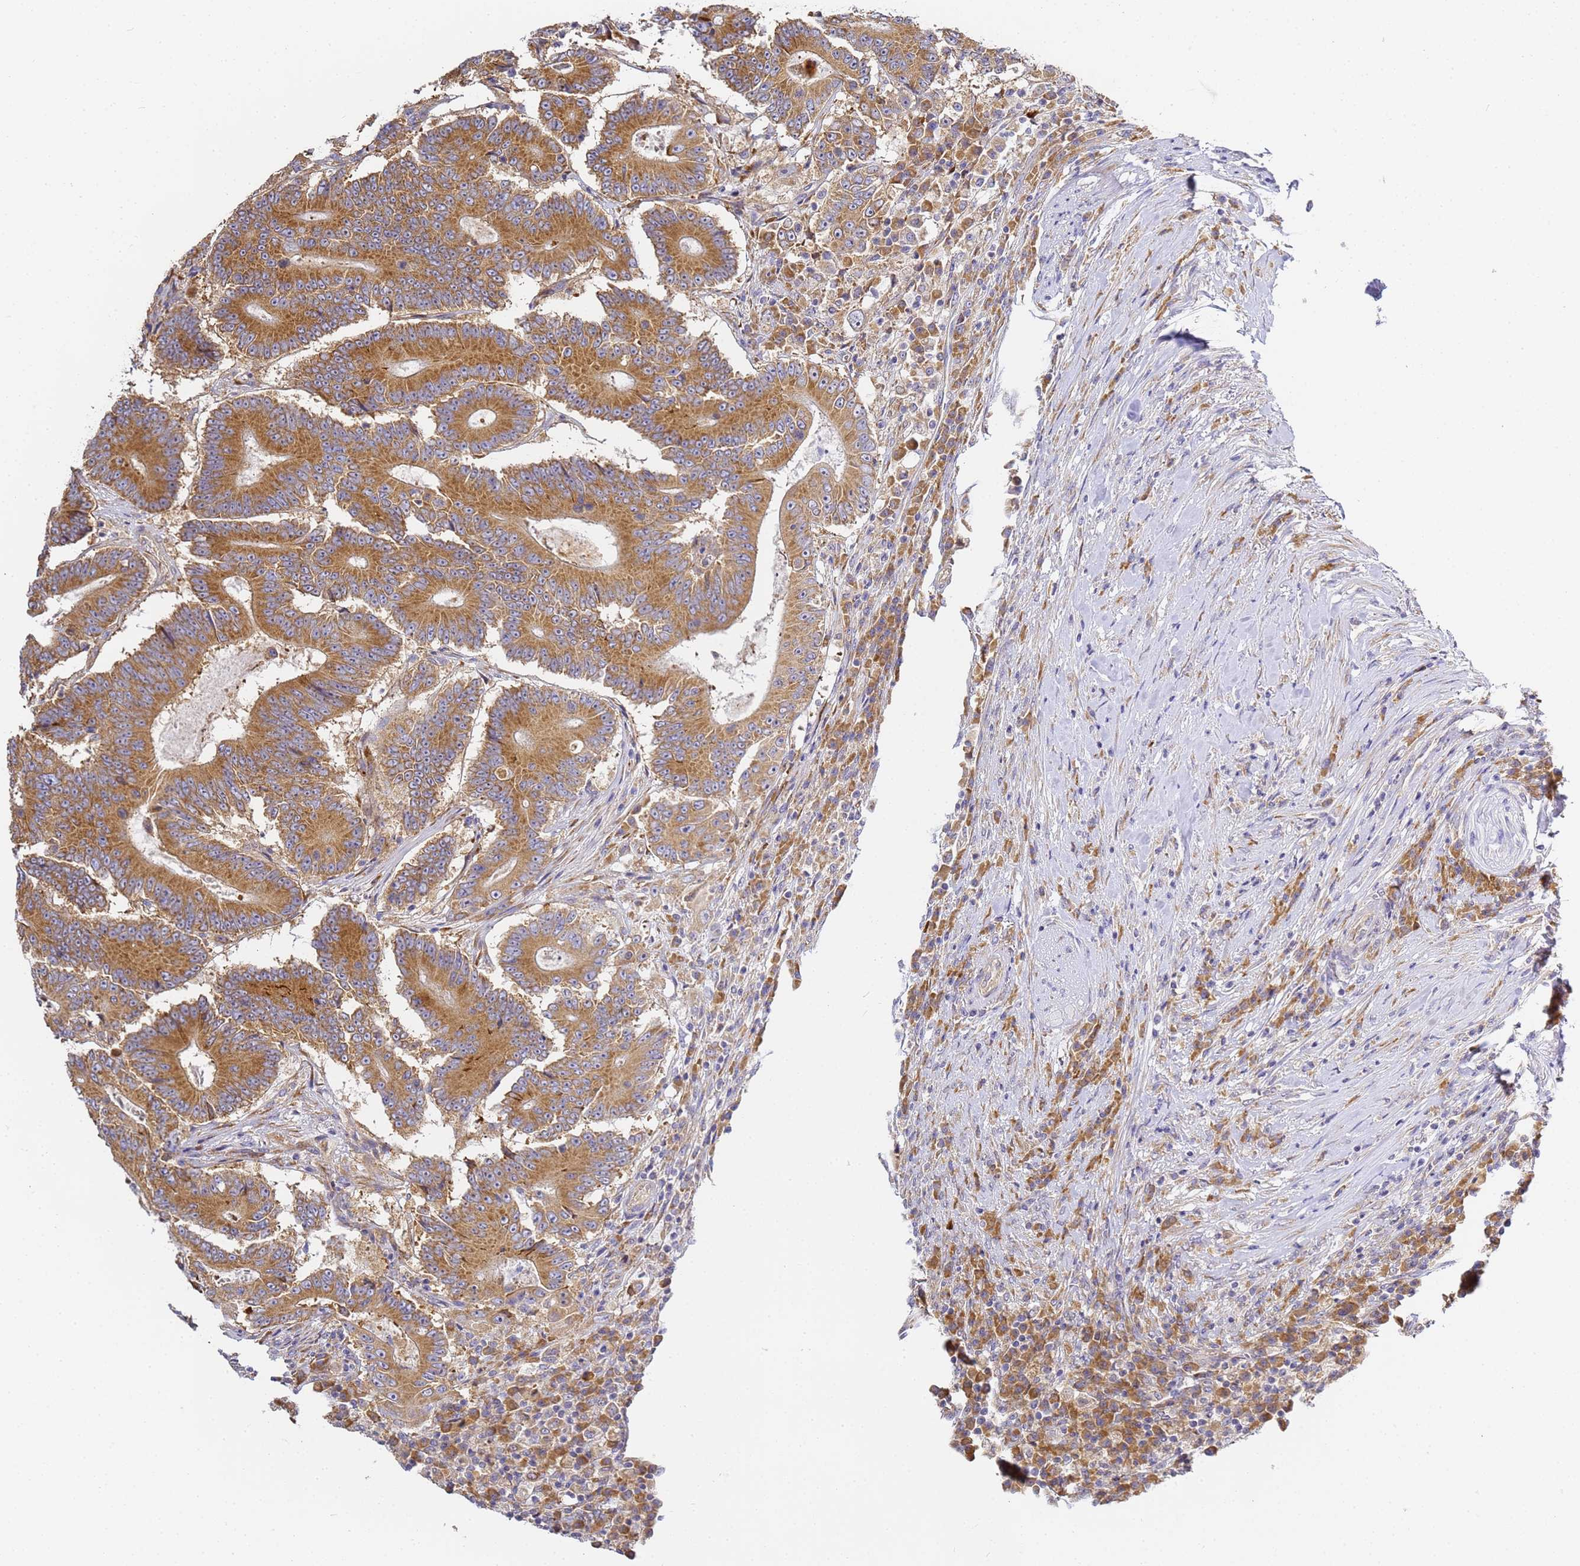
{"staining": {"intensity": "strong", "quantity": ">75%", "location": "cytoplasmic/membranous"}, "tissue": "colorectal cancer", "cell_type": "Tumor cells", "image_type": "cancer", "snomed": [{"axis": "morphology", "description": "Adenocarcinoma, NOS"}, {"axis": "topography", "description": "Colon"}], "caption": "Colorectal cancer (adenocarcinoma) tissue reveals strong cytoplasmic/membranous staining in about >75% of tumor cells The staining was performed using DAB, with brown indicating positive protein expression. Nuclei are stained blue with hematoxylin.", "gene": "RPL13A", "patient": {"sex": "male", "age": 83}}